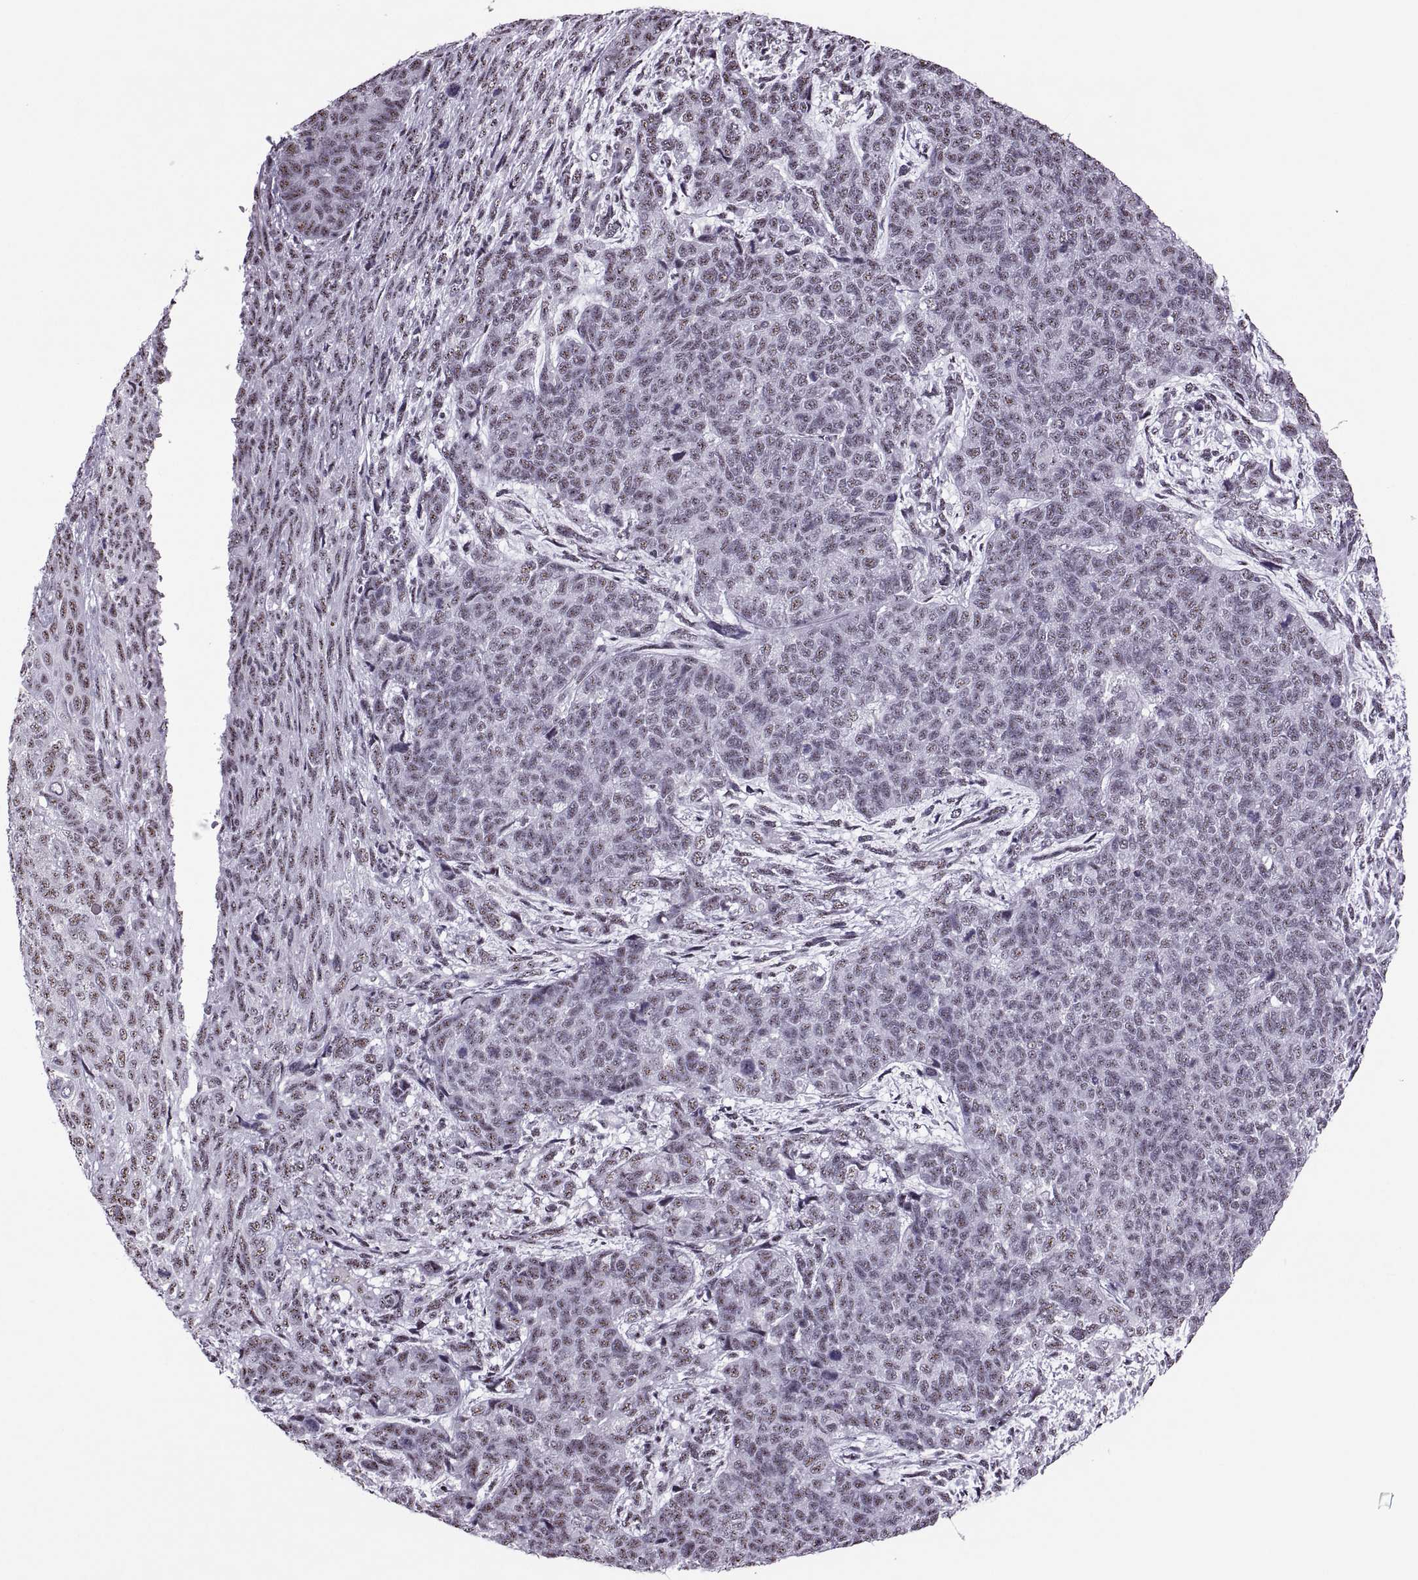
{"staining": {"intensity": "weak", "quantity": "25%-75%", "location": "nuclear"}, "tissue": "cervical cancer", "cell_type": "Tumor cells", "image_type": "cancer", "snomed": [{"axis": "morphology", "description": "Squamous cell carcinoma, NOS"}, {"axis": "topography", "description": "Cervix"}], "caption": "IHC histopathology image of human squamous cell carcinoma (cervical) stained for a protein (brown), which reveals low levels of weak nuclear staining in approximately 25%-75% of tumor cells.", "gene": "MAGEA4", "patient": {"sex": "female", "age": 63}}